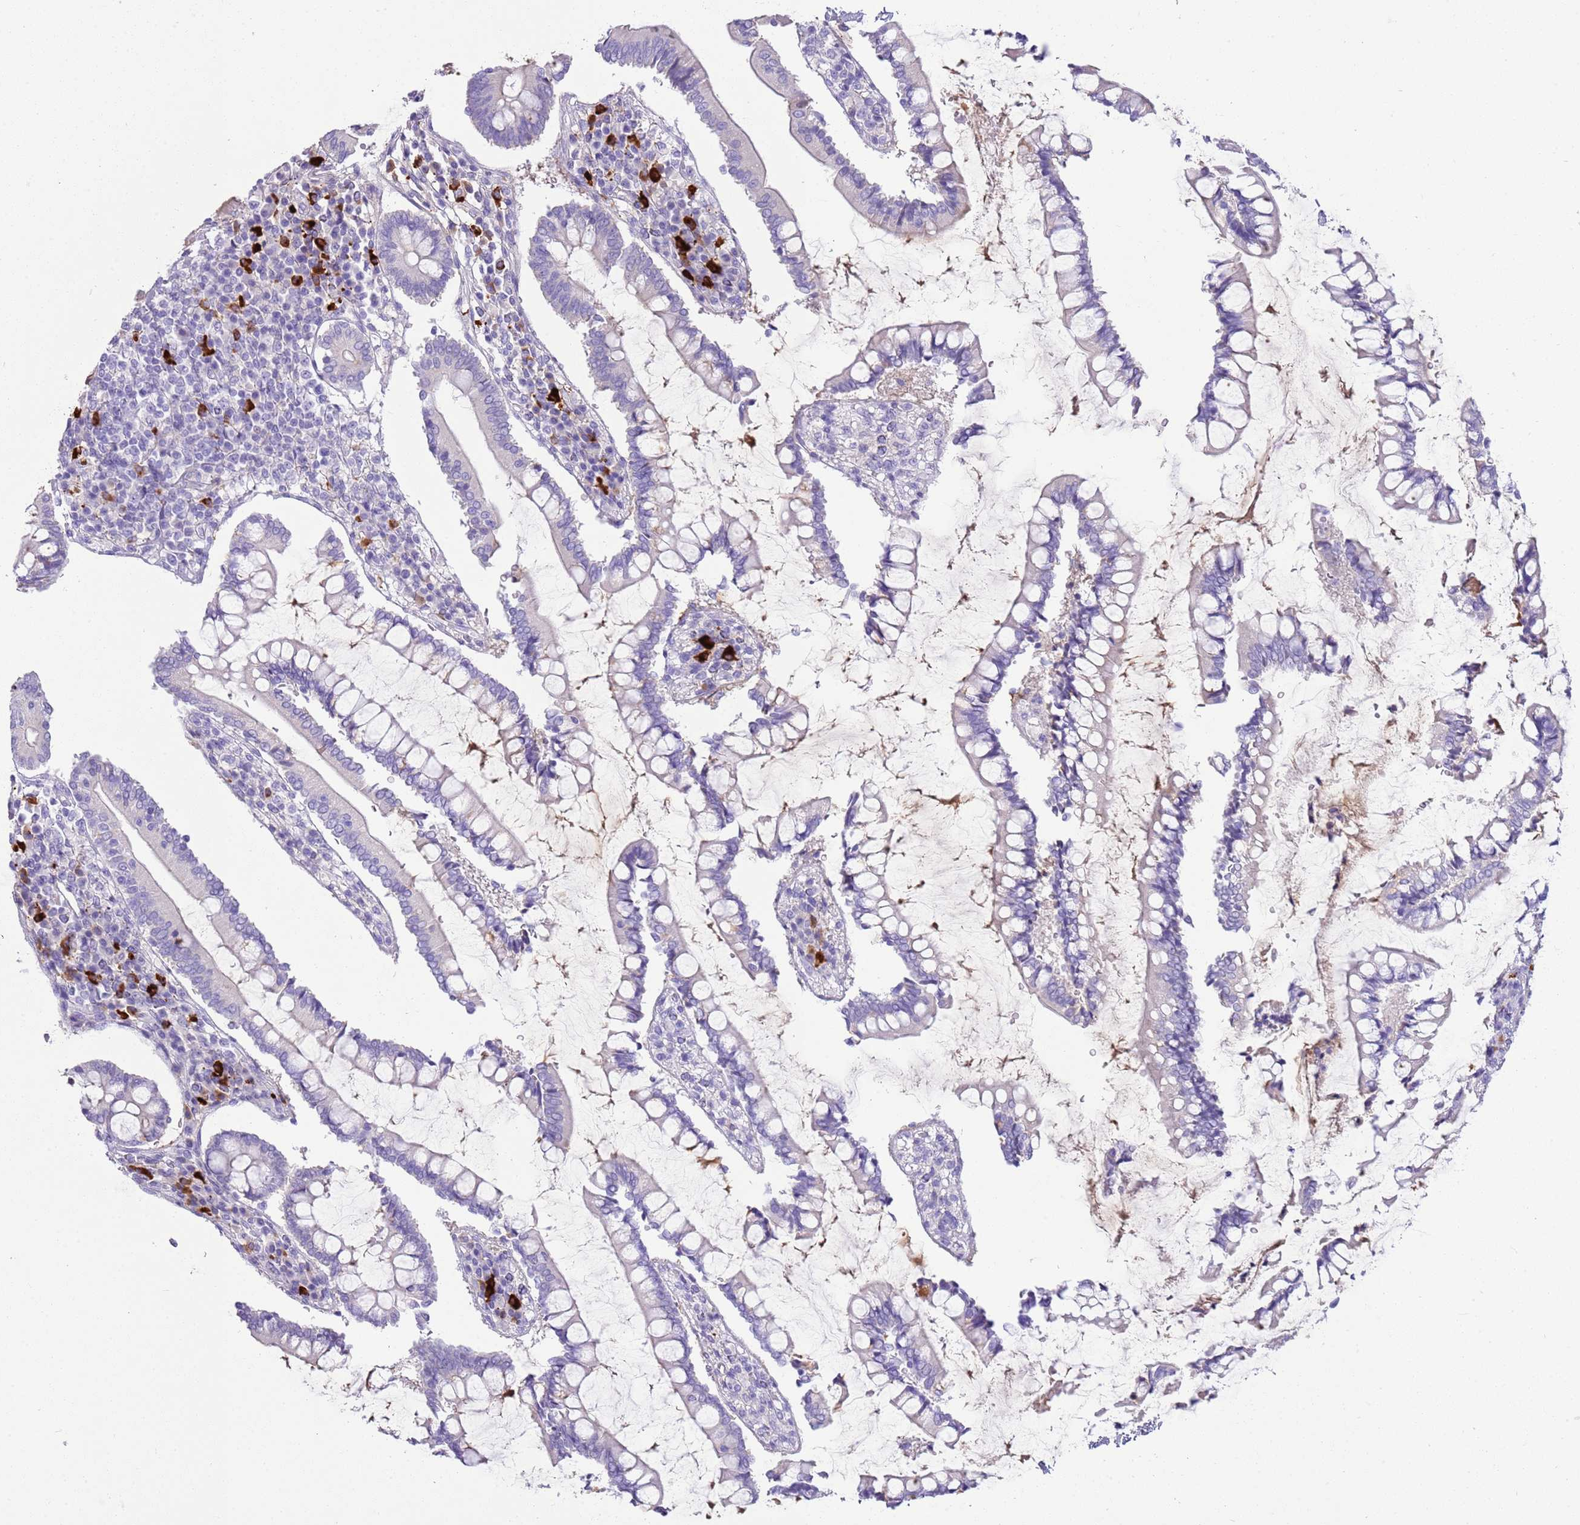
{"staining": {"intensity": "negative", "quantity": "none", "location": "none"}, "tissue": "colon", "cell_type": "Endothelial cells", "image_type": "normal", "snomed": [{"axis": "morphology", "description": "Normal tissue, NOS"}, {"axis": "topography", "description": "Colon"}], "caption": "The histopathology image demonstrates no staining of endothelial cells in unremarkable colon.", "gene": "IGKV3", "patient": {"sex": "female", "age": 79}}